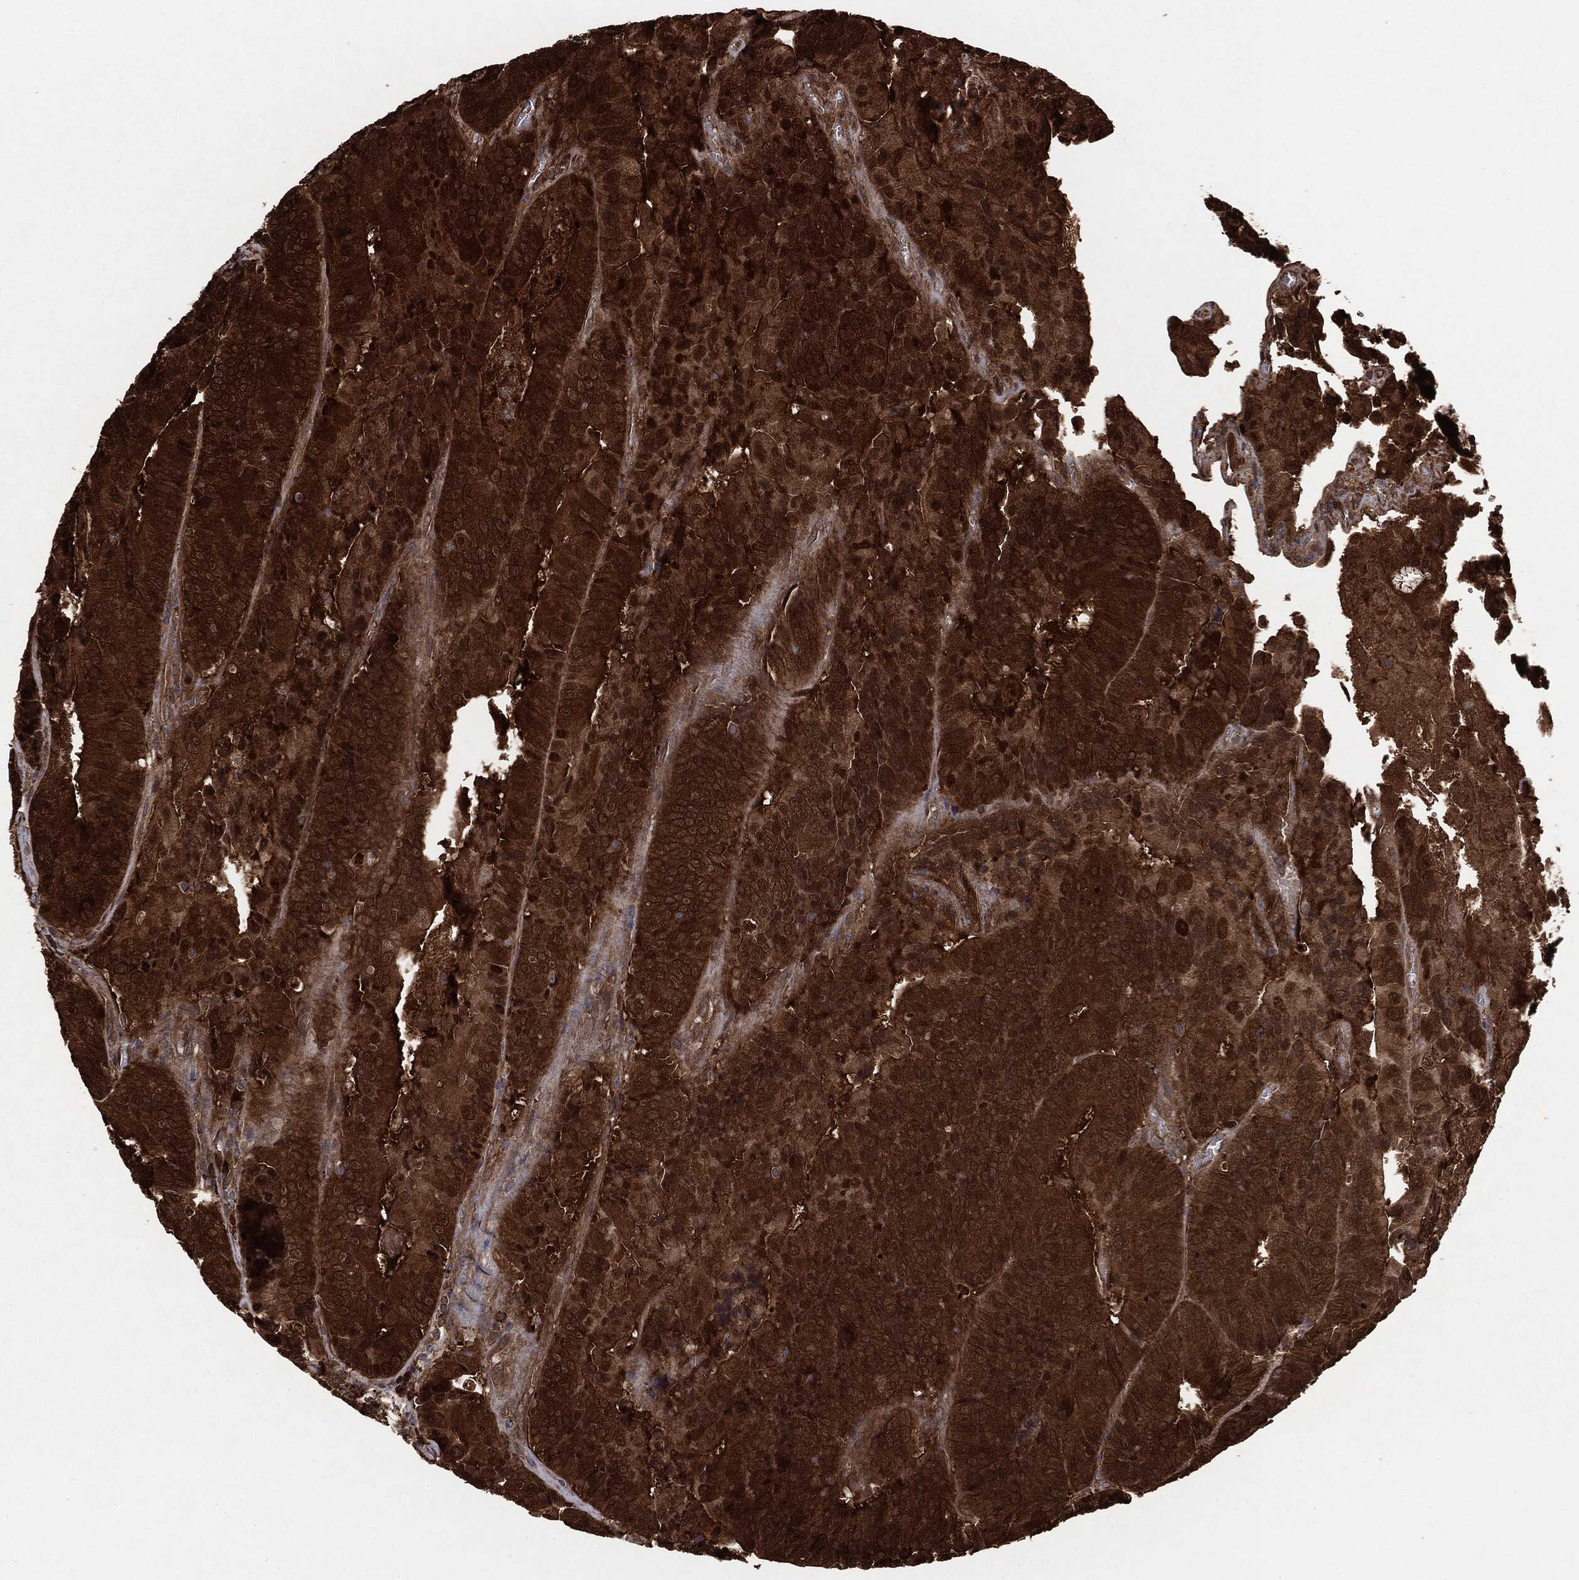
{"staining": {"intensity": "strong", "quantity": ">75%", "location": "cytoplasmic/membranous"}, "tissue": "colorectal cancer", "cell_type": "Tumor cells", "image_type": "cancer", "snomed": [{"axis": "morphology", "description": "Adenocarcinoma, NOS"}, {"axis": "topography", "description": "Colon"}], "caption": "Colorectal cancer (adenocarcinoma) stained for a protein displays strong cytoplasmic/membranous positivity in tumor cells.", "gene": "NME1", "patient": {"sex": "female", "age": 86}}